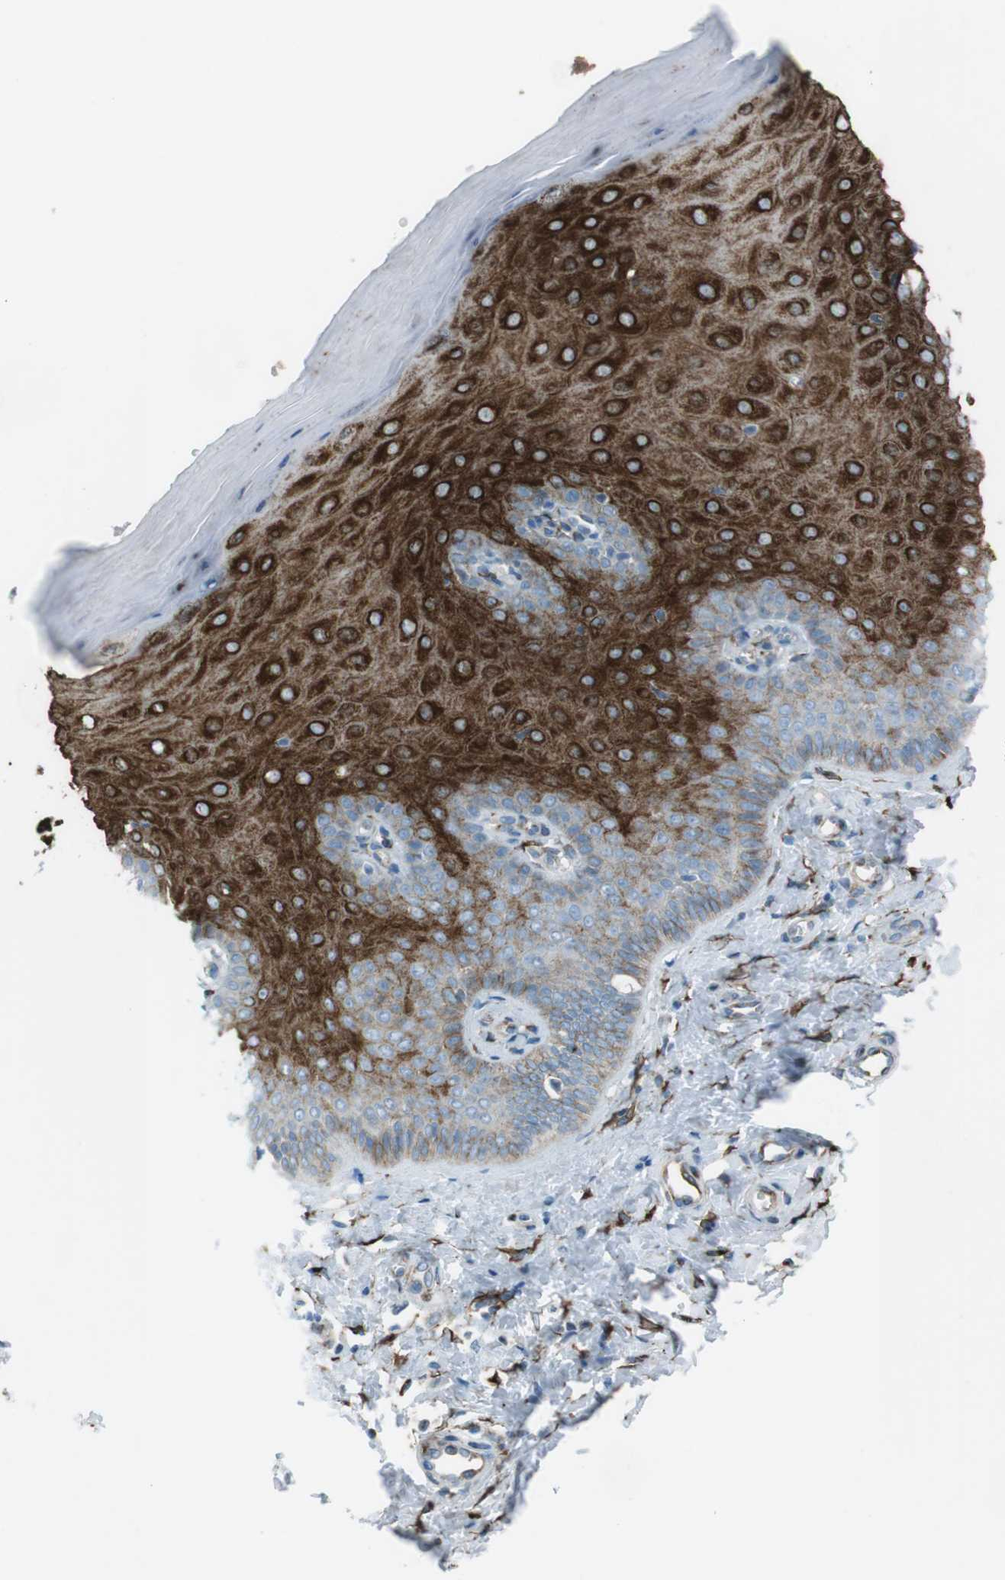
{"staining": {"intensity": "strong", "quantity": ">75%", "location": "cytoplasmic/membranous"}, "tissue": "cervix", "cell_type": "Glandular cells", "image_type": "normal", "snomed": [{"axis": "morphology", "description": "Normal tissue, NOS"}, {"axis": "topography", "description": "Cervix"}], "caption": "Strong cytoplasmic/membranous protein positivity is present in about >75% of glandular cells in cervix.", "gene": "TUBB2A", "patient": {"sex": "female", "age": 55}}